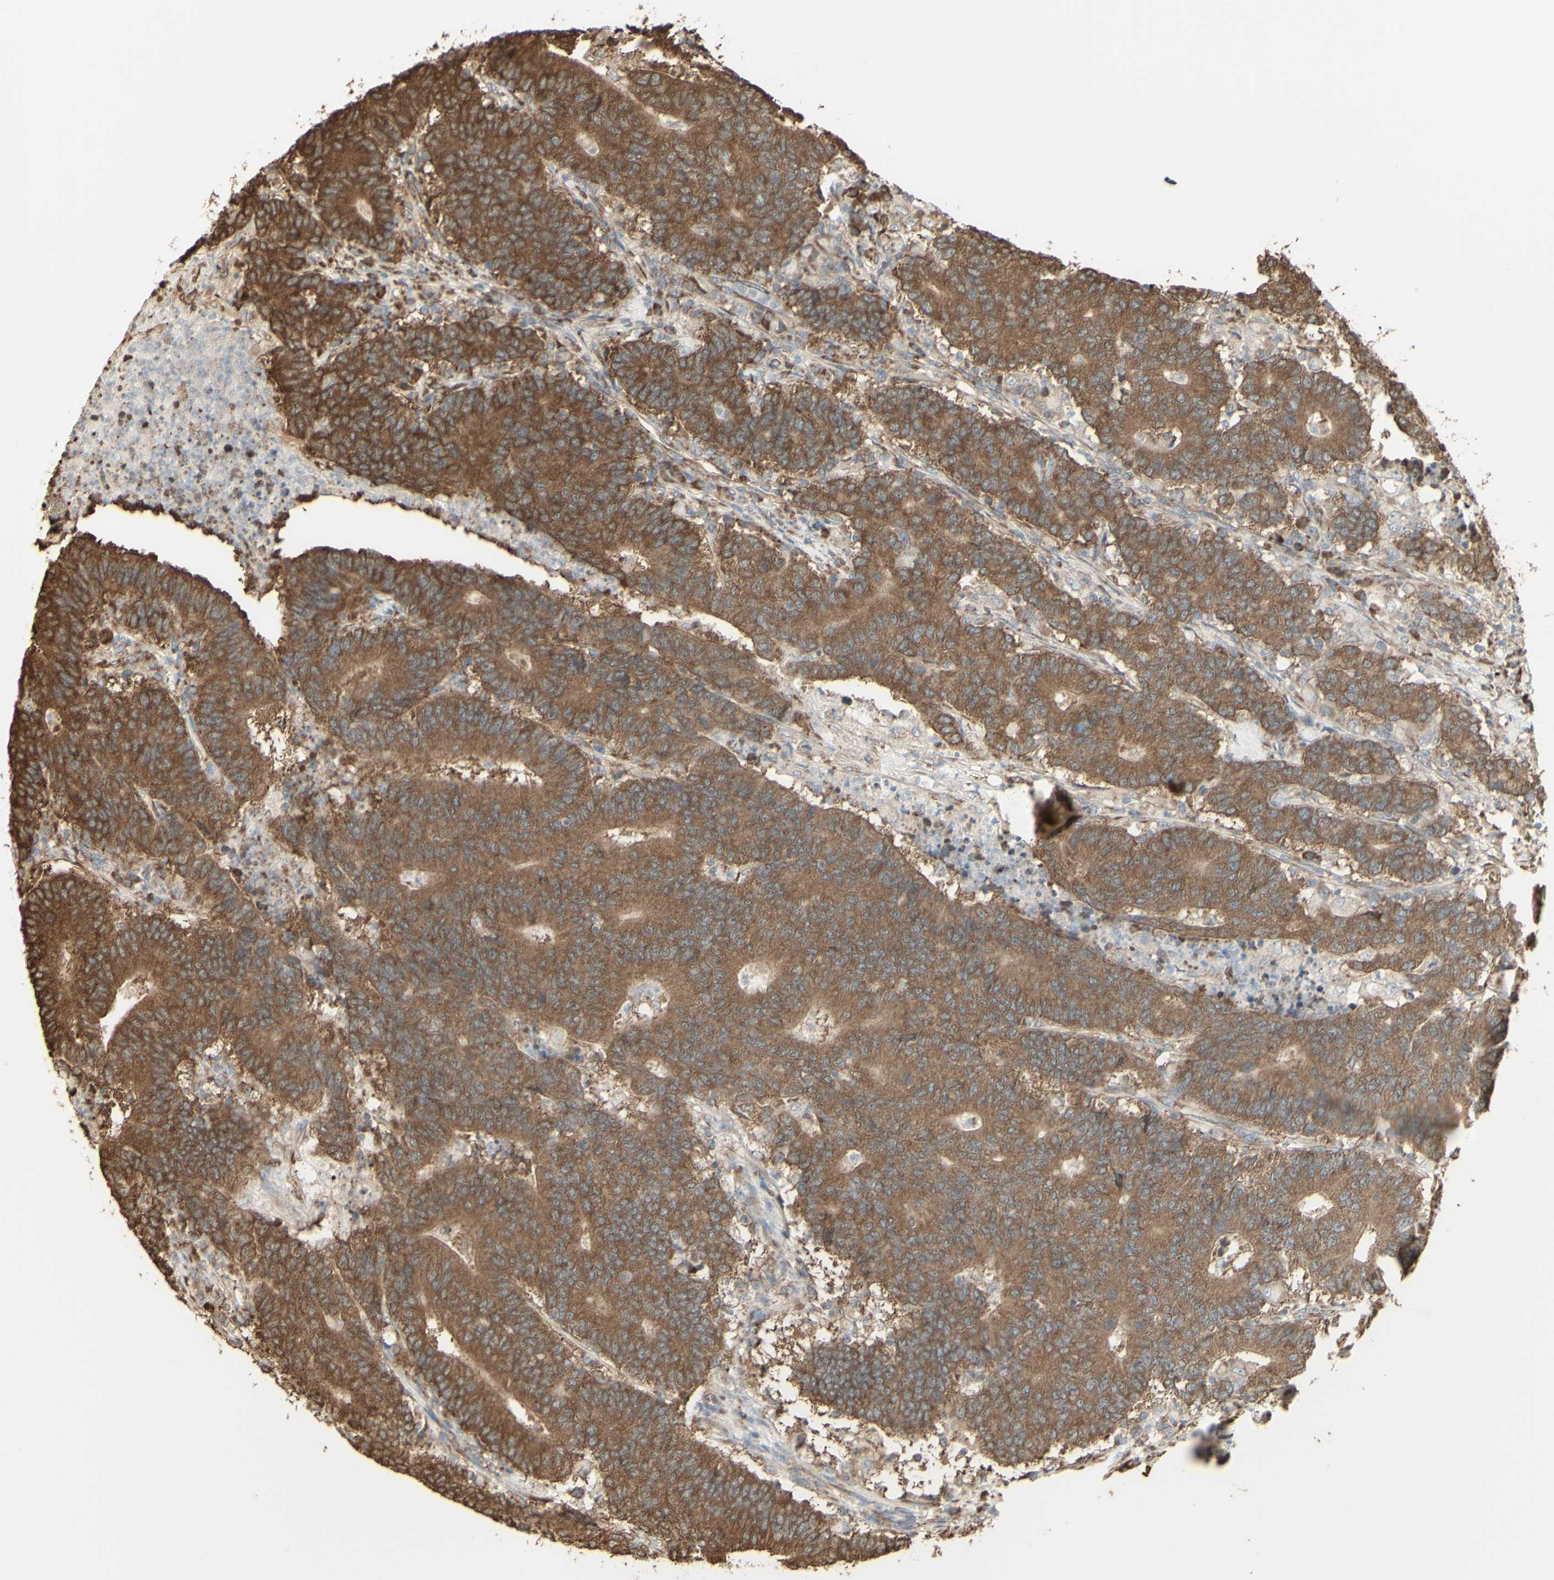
{"staining": {"intensity": "moderate", "quantity": ">75%", "location": "cytoplasmic/membranous"}, "tissue": "colorectal cancer", "cell_type": "Tumor cells", "image_type": "cancer", "snomed": [{"axis": "morphology", "description": "Normal tissue, NOS"}, {"axis": "morphology", "description": "Adenocarcinoma, NOS"}, {"axis": "topography", "description": "Colon"}], "caption": "Immunohistochemical staining of human colorectal cancer exhibits medium levels of moderate cytoplasmic/membranous staining in about >75% of tumor cells. (Brightfield microscopy of DAB IHC at high magnification).", "gene": "EEF1B2", "patient": {"sex": "female", "age": 75}}